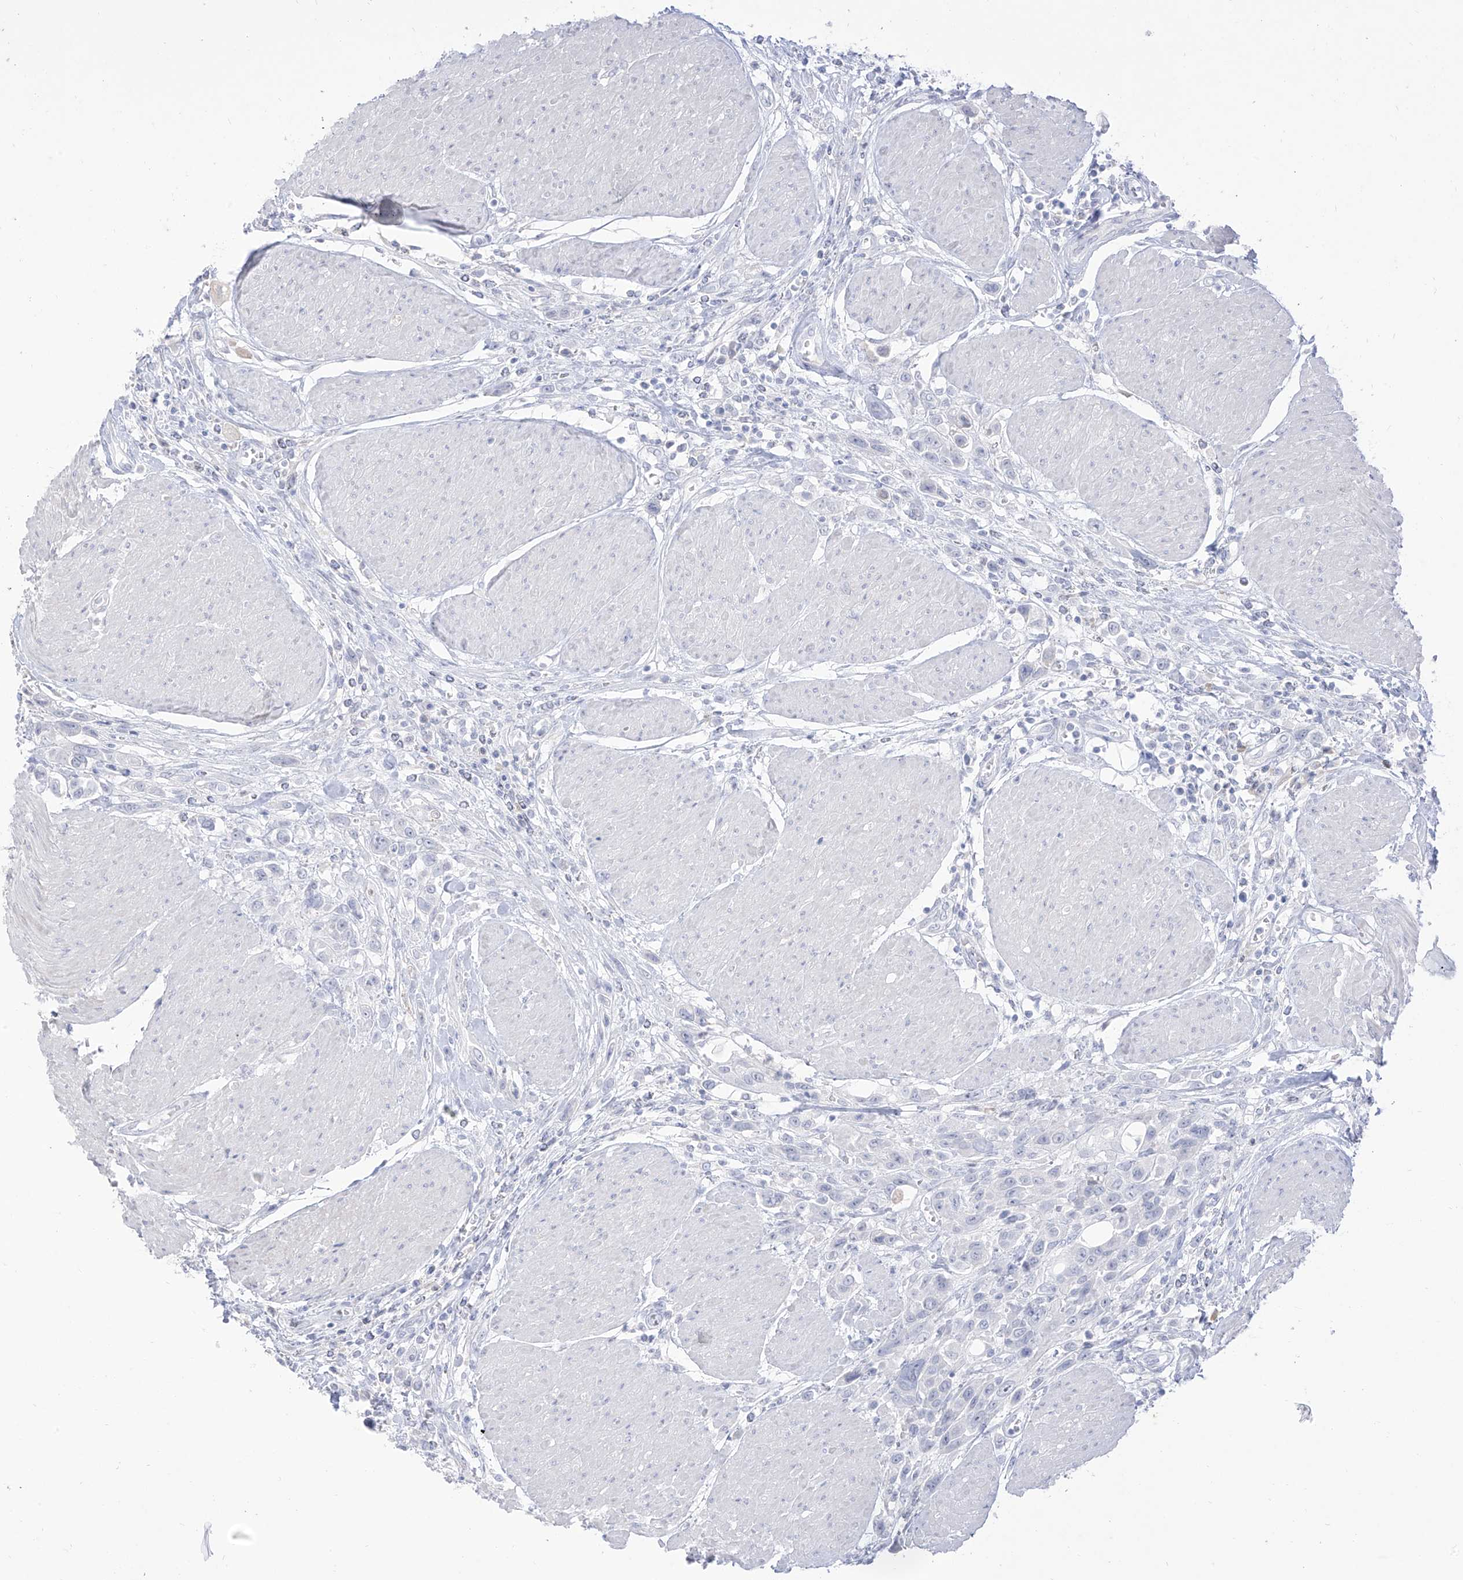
{"staining": {"intensity": "negative", "quantity": "none", "location": "none"}, "tissue": "urothelial cancer", "cell_type": "Tumor cells", "image_type": "cancer", "snomed": [{"axis": "morphology", "description": "Urothelial carcinoma, High grade"}, {"axis": "topography", "description": "Urinary bladder"}], "caption": "This is an immunohistochemistry histopathology image of human high-grade urothelial carcinoma. There is no staining in tumor cells.", "gene": "TGM4", "patient": {"sex": "male", "age": 50}}